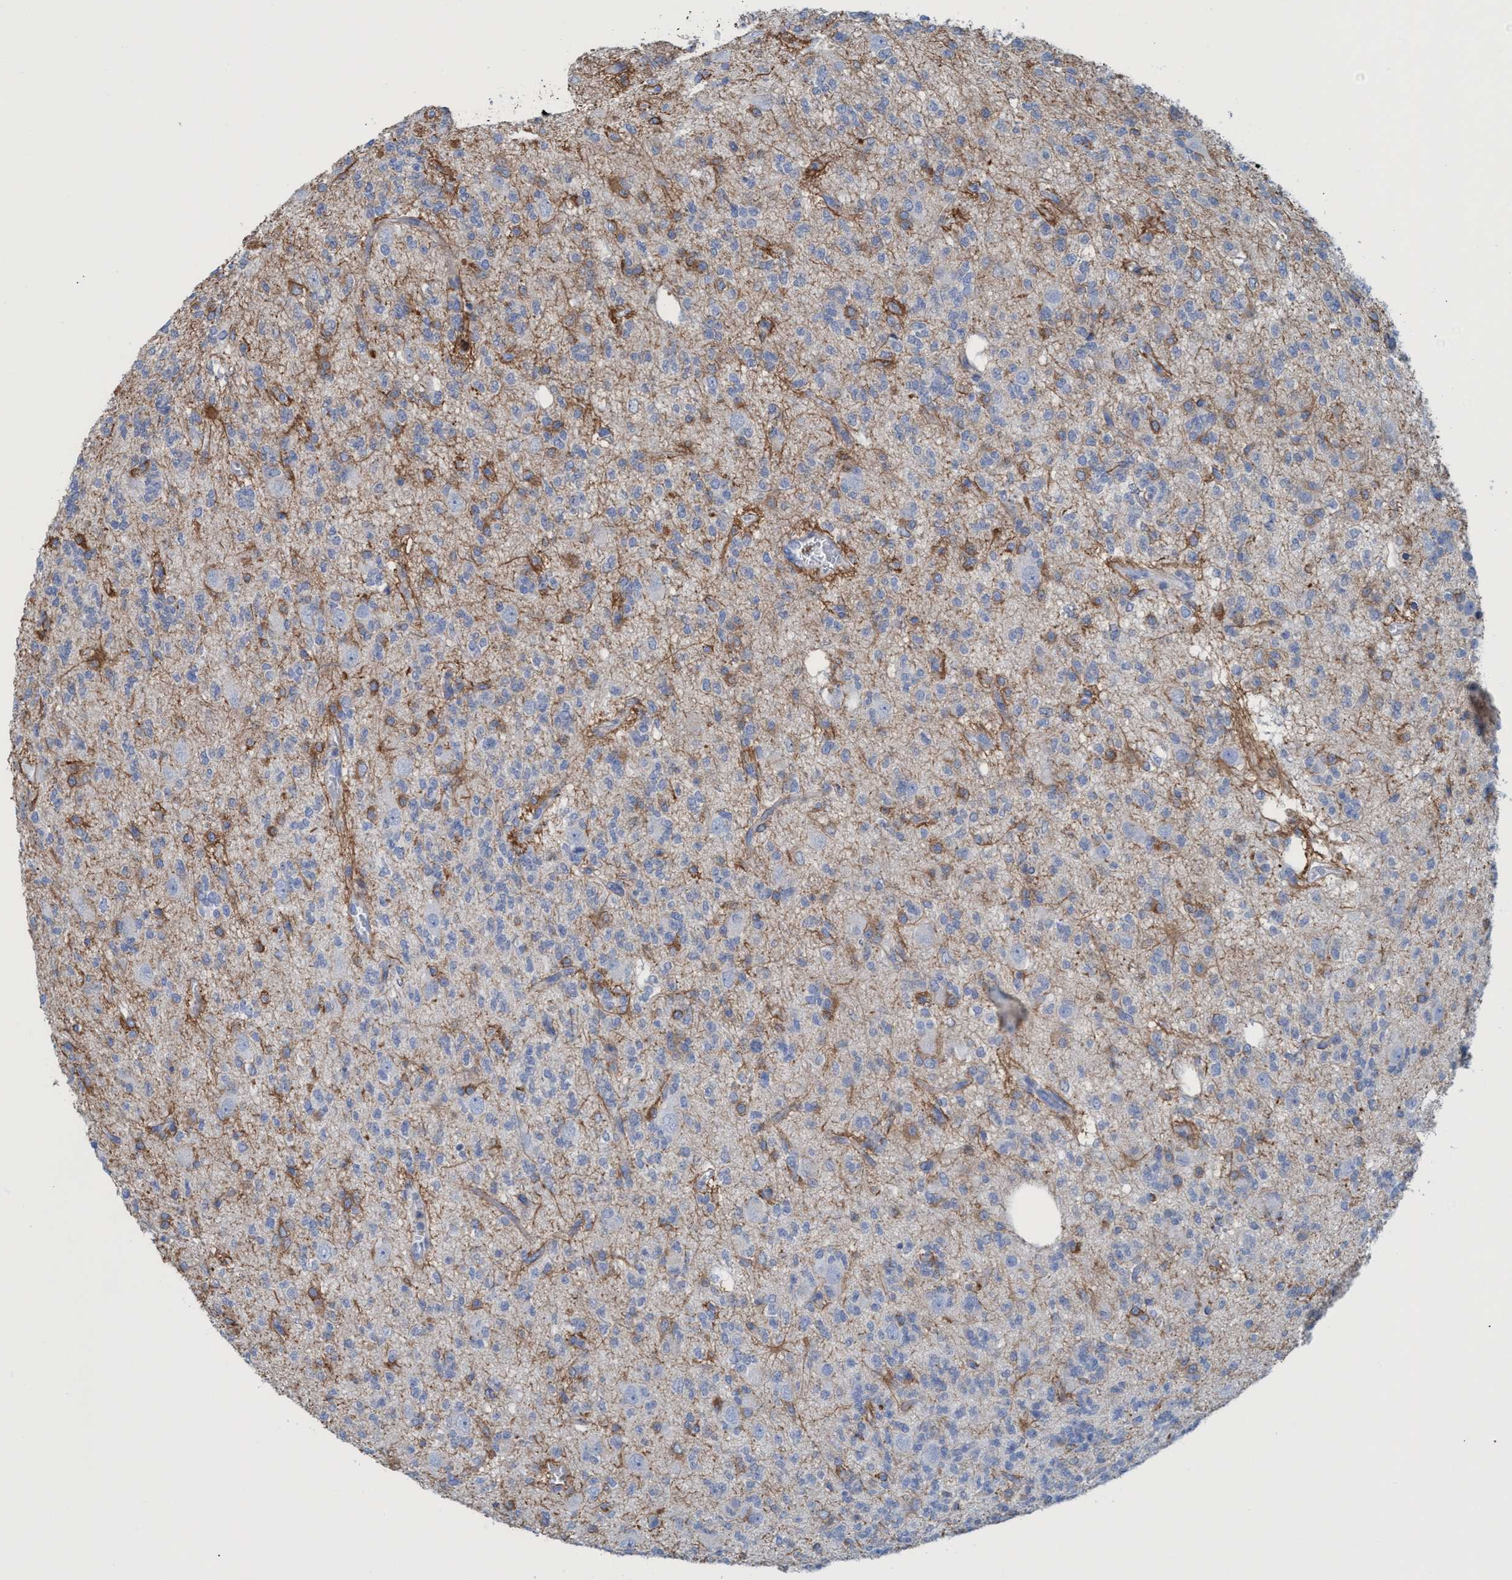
{"staining": {"intensity": "moderate", "quantity": "<25%", "location": "cytoplasmic/membranous"}, "tissue": "glioma", "cell_type": "Tumor cells", "image_type": "cancer", "snomed": [{"axis": "morphology", "description": "Glioma, malignant, Low grade"}, {"axis": "topography", "description": "Brain"}], "caption": "Protein staining of malignant low-grade glioma tissue shows moderate cytoplasmic/membranous staining in about <25% of tumor cells.", "gene": "EZR", "patient": {"sex": "male", "age": 38}}